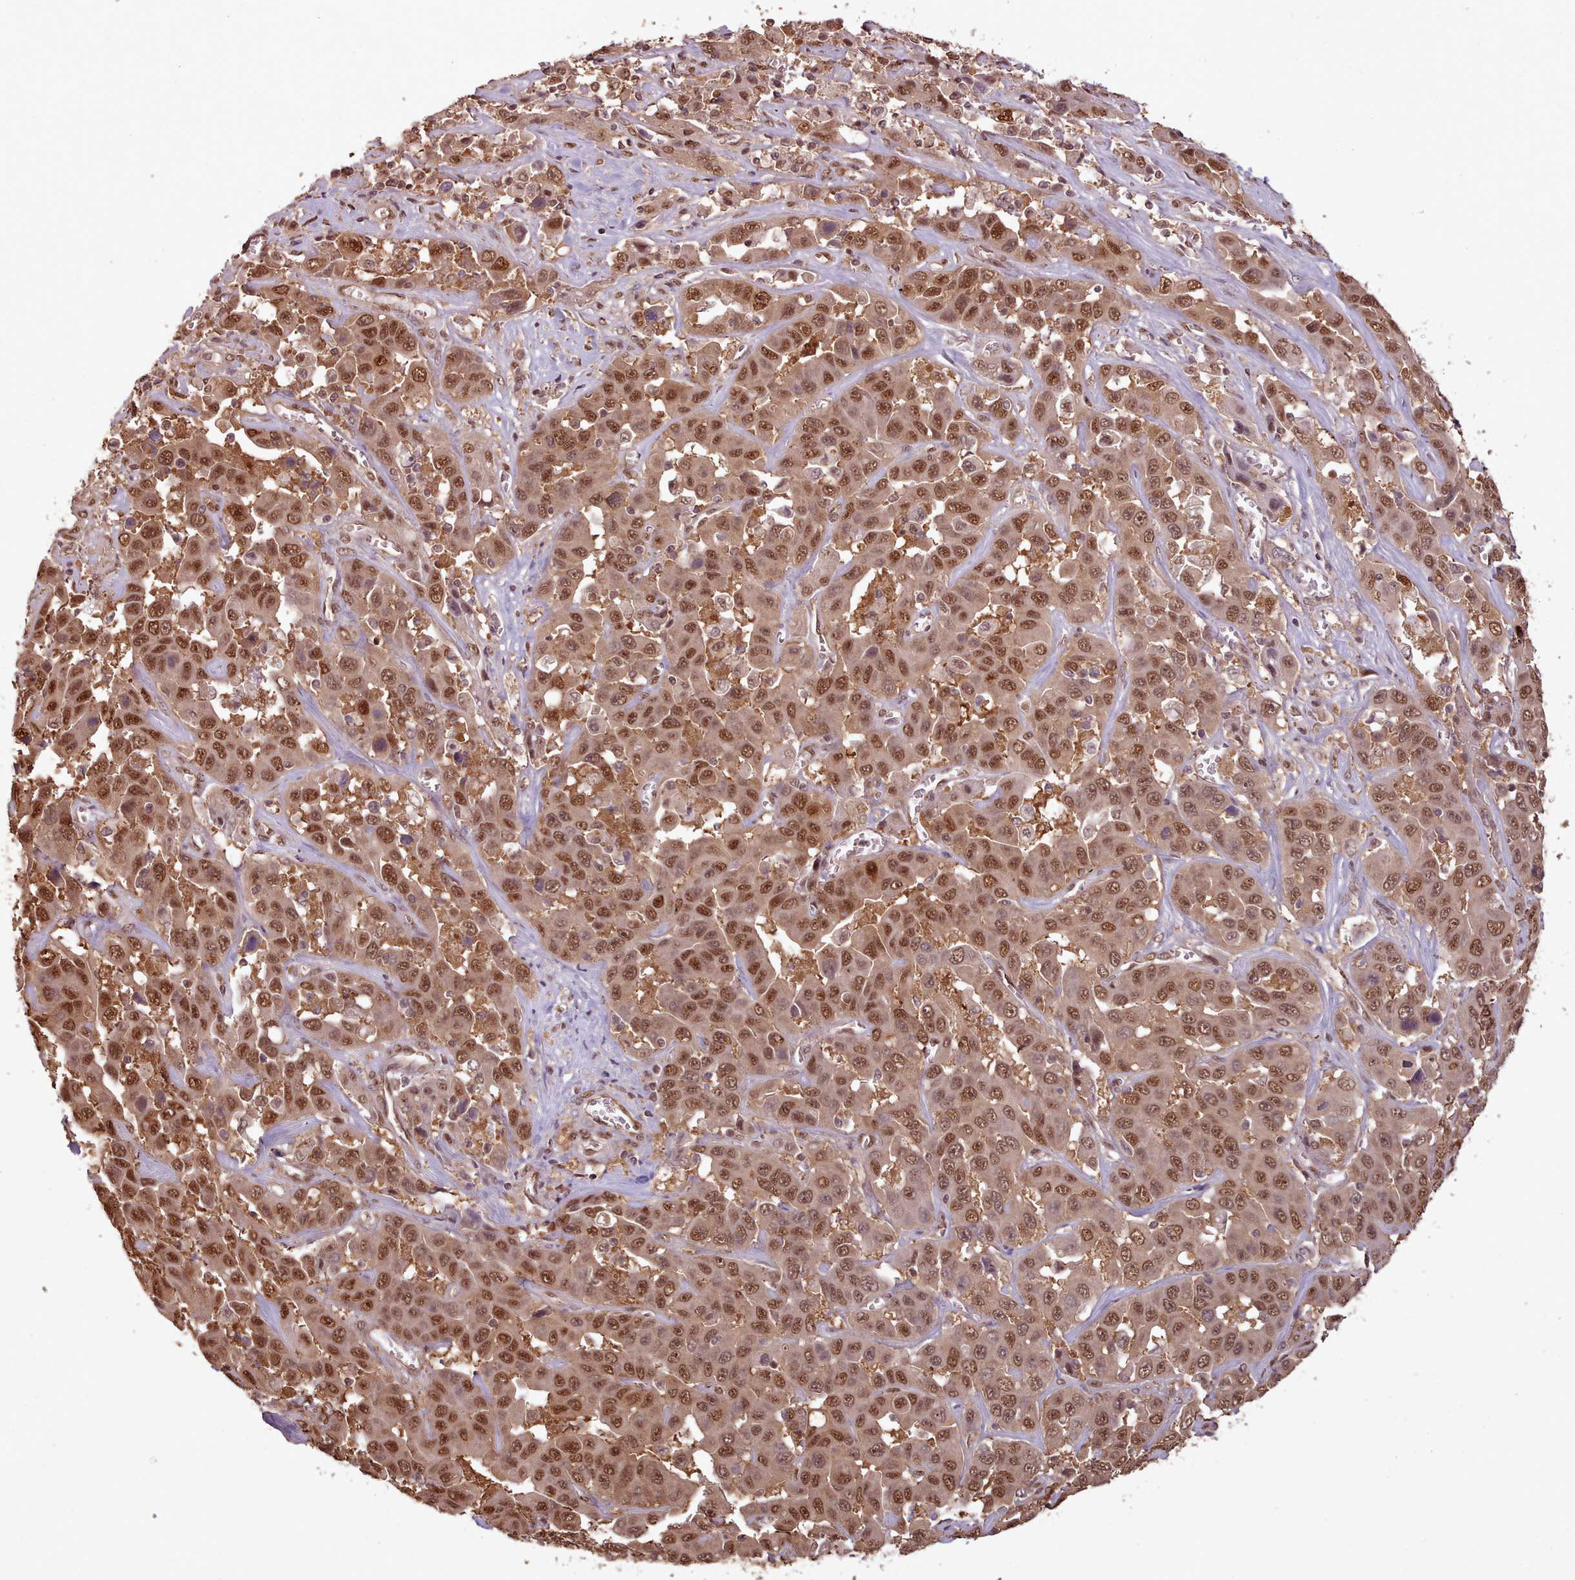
{"staining": {"intensity": "moderate", "quantity": ">75%", "location": "nuclear"}, "tissue": "liver cancer", "cell_type": "Tumor cells", "image_type": "cancer", "snomed": [{"axis": "morphology", "description": "Cholangiocarcinoma"}, {"axis": "topography", "description": "Liver"}], "caption": "IHC (DAB (3,3'-diaminobenzidine)) staining of human liver cancer exhibits moderate nuclear protein staining in approximately >75% of tumor cells. (IHC, brightfield microscopy, high magnification).", "gene": "RPS27A", "patient": {"sex": "female", "age": 52}}